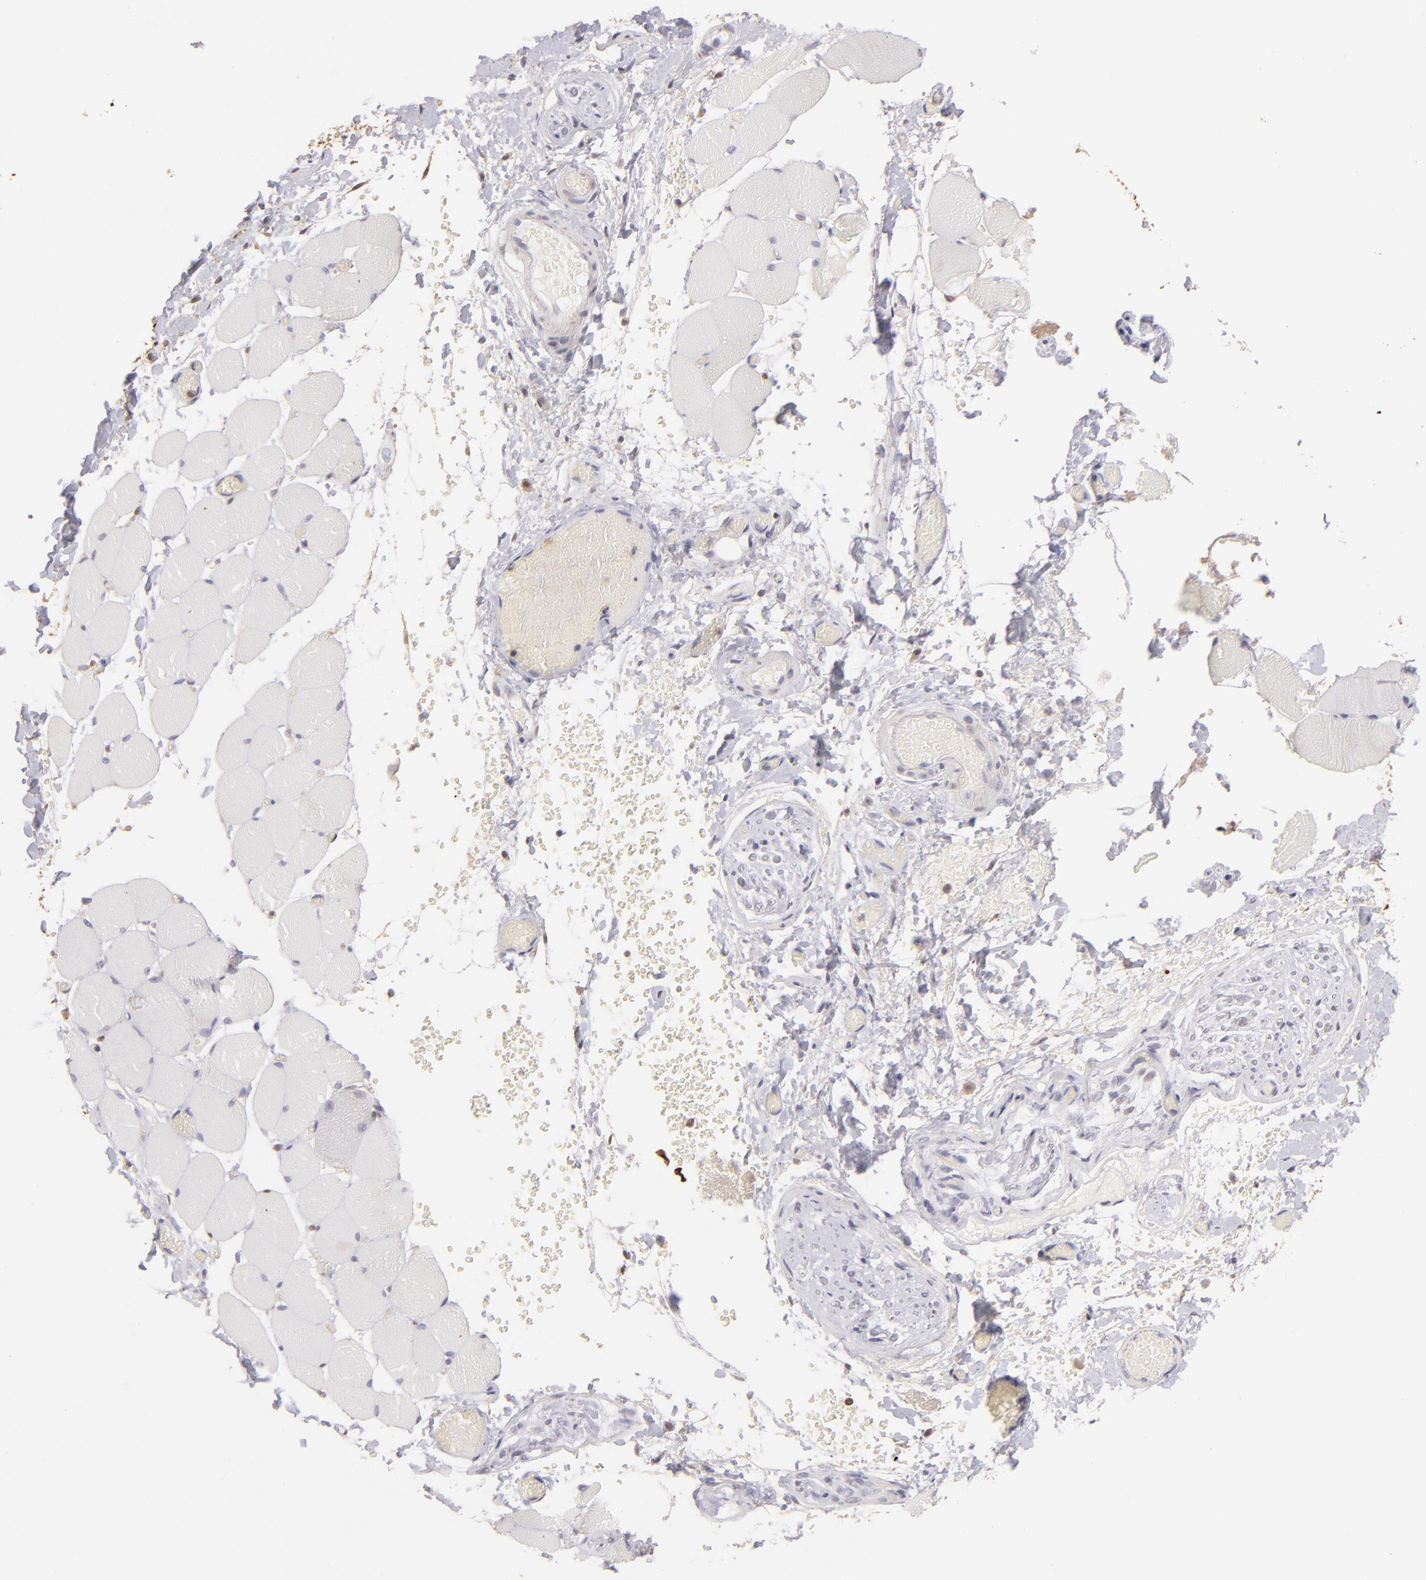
{"staining": {"intensity": "negative", "quantity": "none", "location": "none"}, "tissue": "skeletal muscle", "cell_type": "Myocytes", "image_type": "normal", "snomed": [{"axis": "morphology", "description": "Normal tissue, NOS"}, {"axis": "topography", "description": "Skeletal muscle"}, {"axis": "topography", "description": "Soft tissue"}], "caption": "Photomicrograph shows no protein expression in myocytes of unremarkable skeletal muscle.", "gene": "S100A2", "patient": {"sex": "female", "age": 58}}